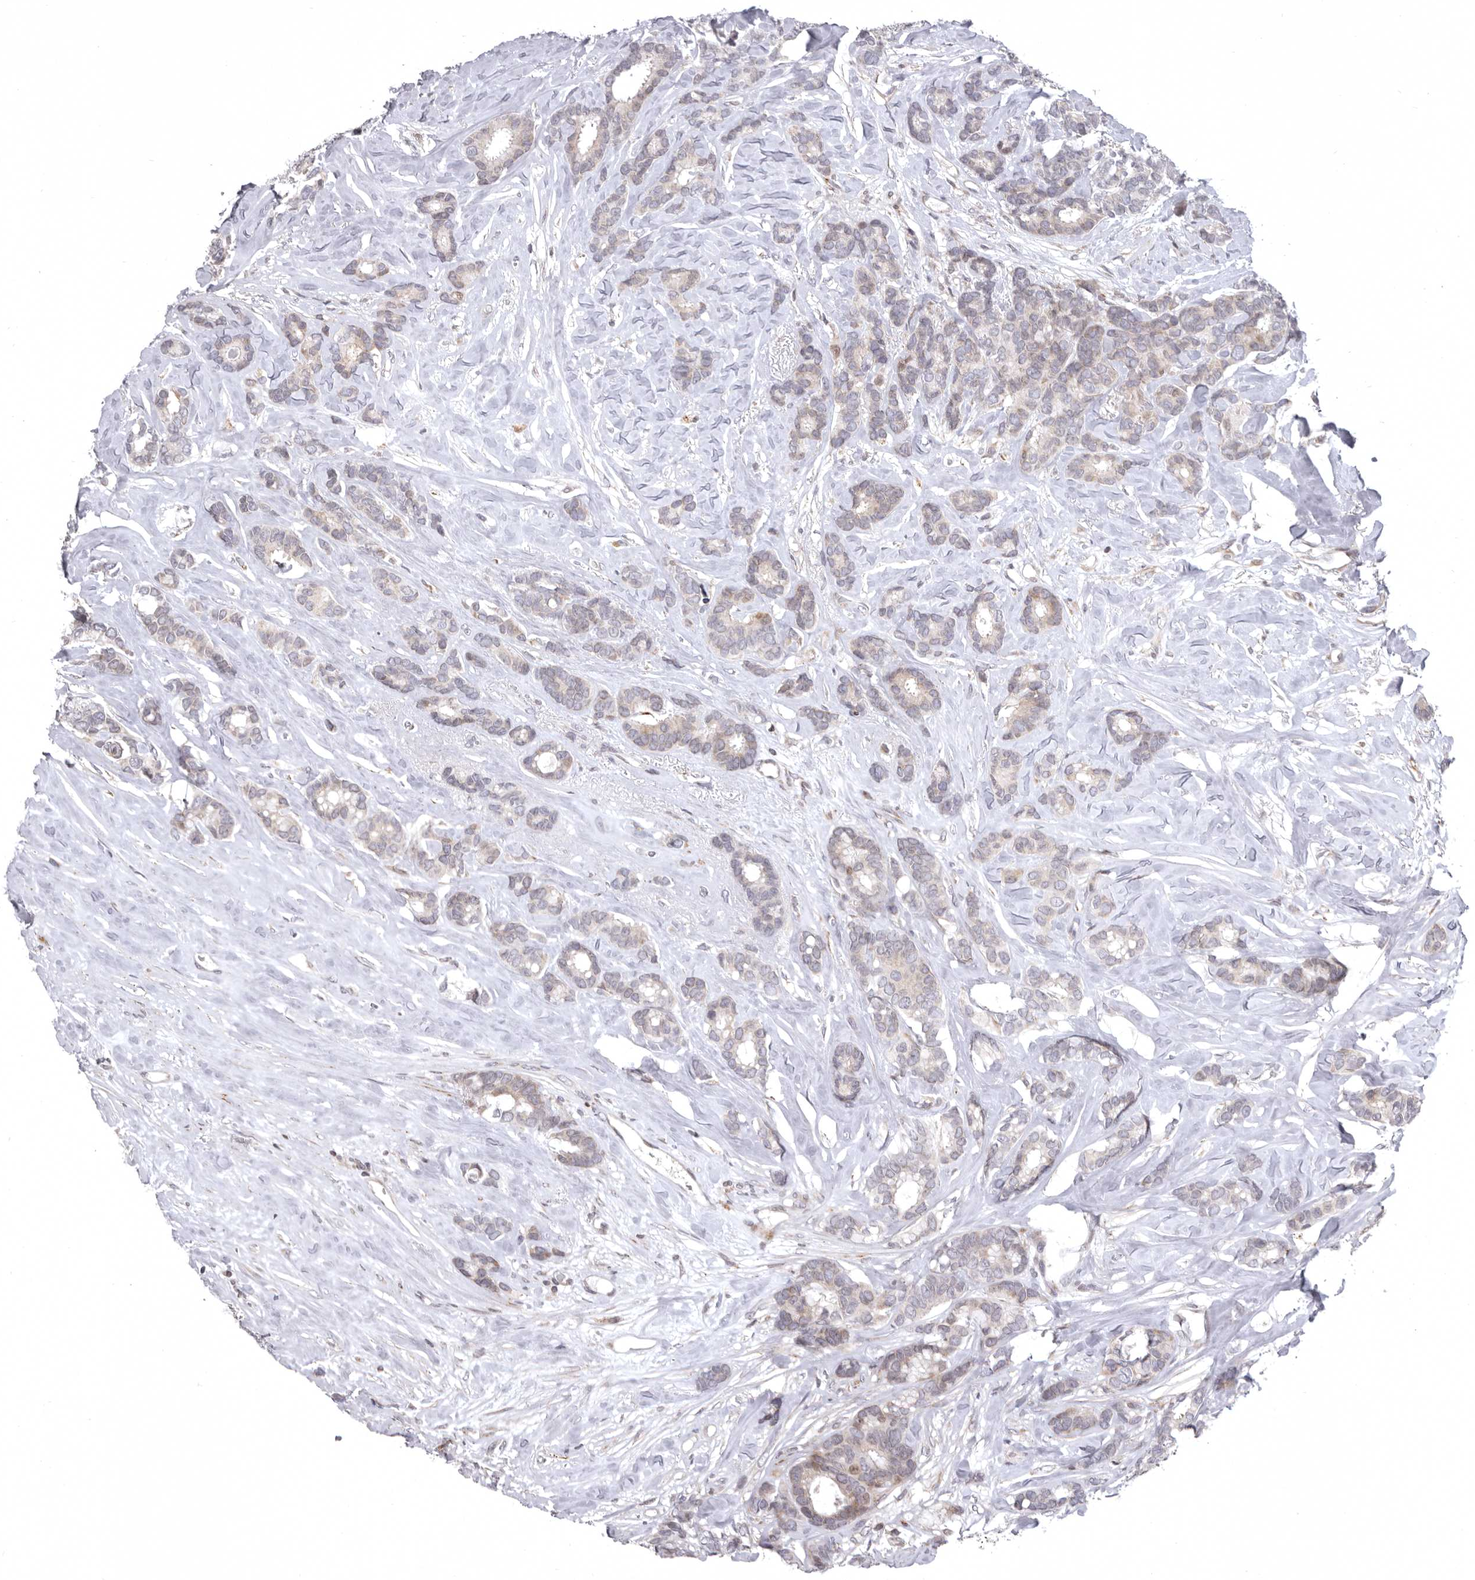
{"staining": {"intensity": "weak", "quantity": "25%-75%", "location": "cytoplasmic/membranous,nuclear"}, "tissue": "breast cancer", "cell_type": "Tumor cells", "image_type": "cancer", "snomed": [{"axis": "morphology", "description": "Duct carcinoma"}, {"axis": "topography", "description": "Breast"}], "caption": "Tumor cells demonstrate low levels of weak cytoplasmic/membranous and nuclear staining in approximately 25%-75% of cells in infiltrating ductal carcinoma (breast).", "gene": "AZIN1", "patient": {"sex": "female", "age": 87}}